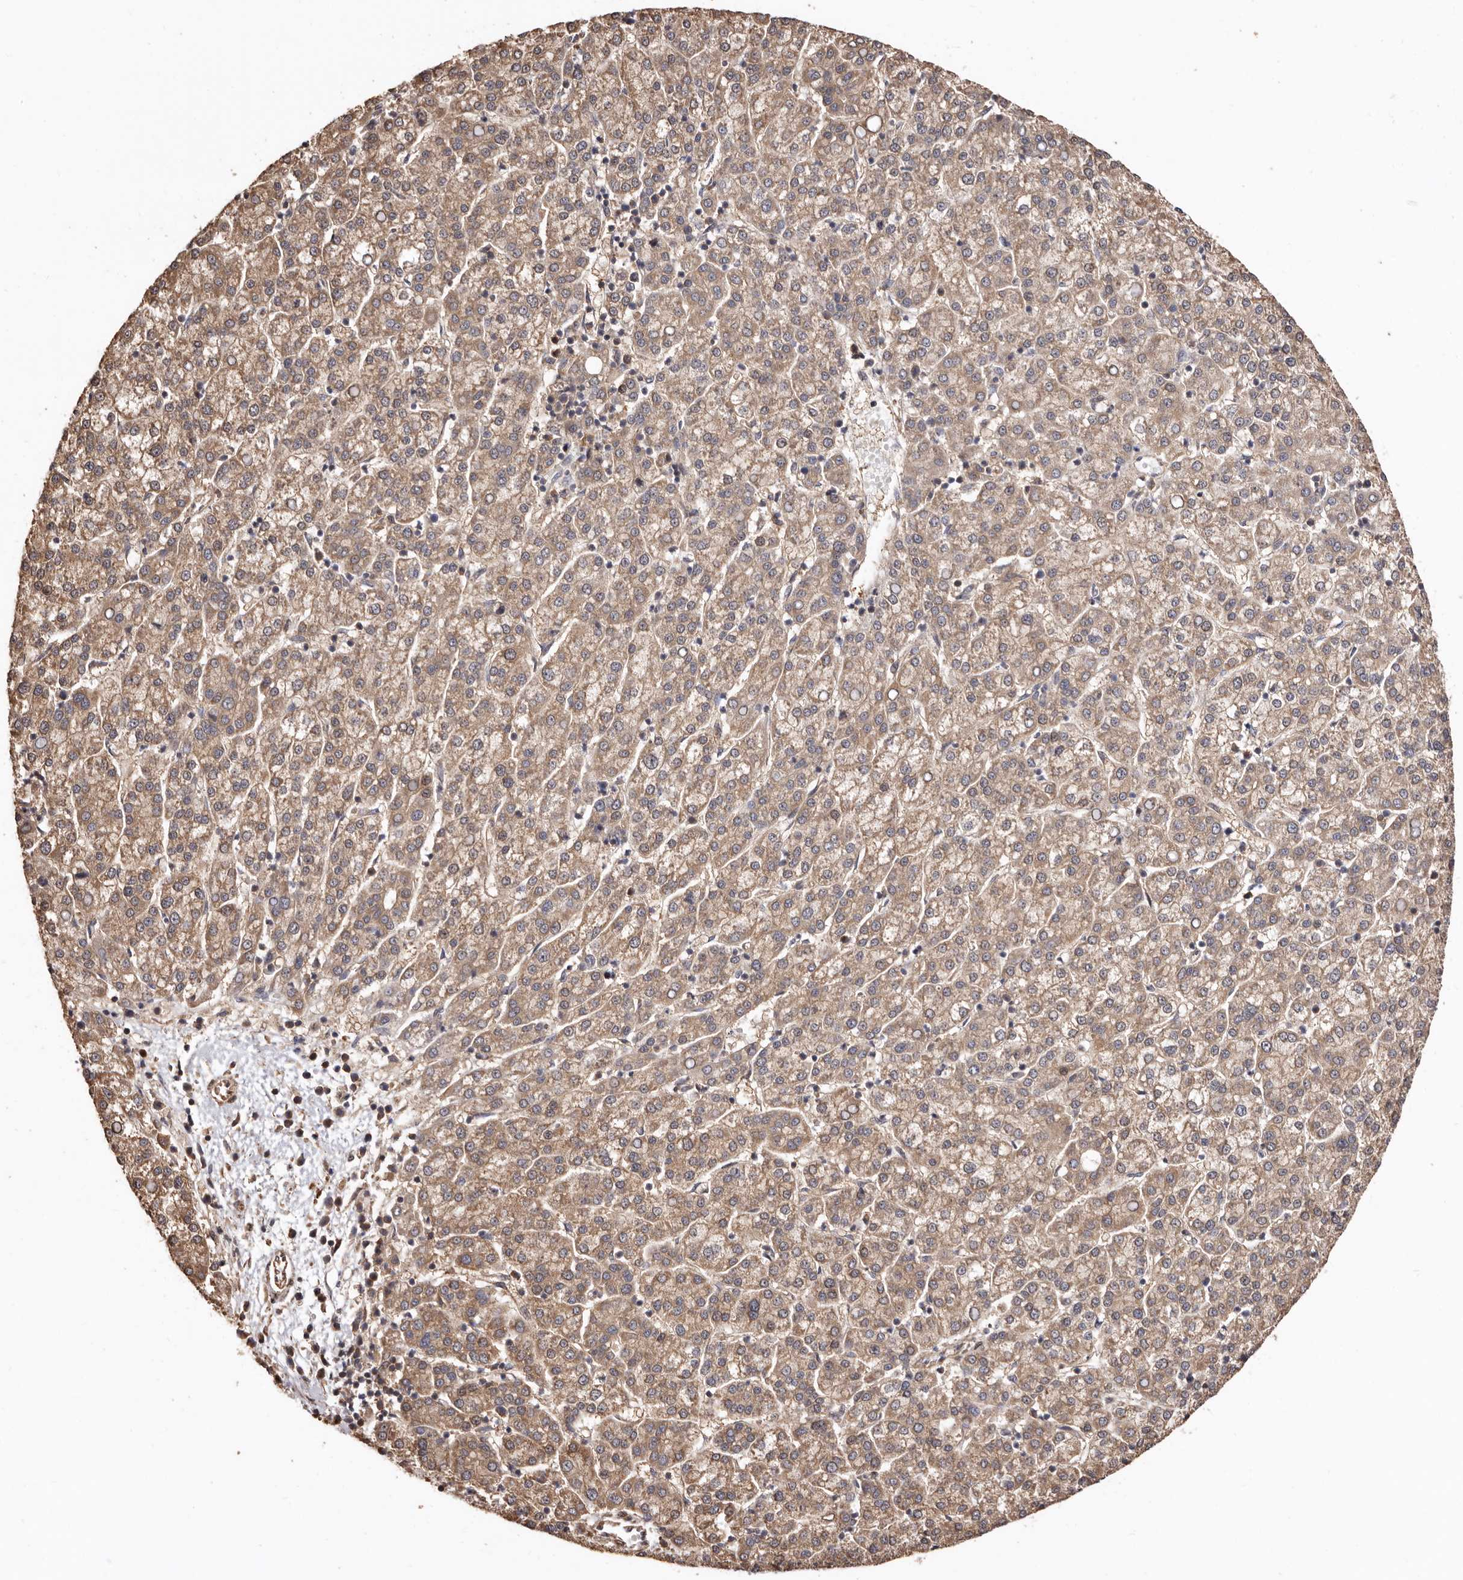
{"staining": {"intensity": "moderate", "quantity": ">75%", "location": "cytoplasmic/membranous"}, "tissue": "liver cancer", "cell_type": "Tumor cells", "image_type": "cancer", "snomed": [{"axis": "morphology", "description": "Carcinoma, Hepatocellular, NOS"}, {"axis": "topography", "description": "Liver"}], "caption": "Human liver hepatocellular carcinoma stained with a protein marker displays moderate staining in tumor cells.", "gene": "COQ8B", "patient": {"sex": "female", "age": 58}}